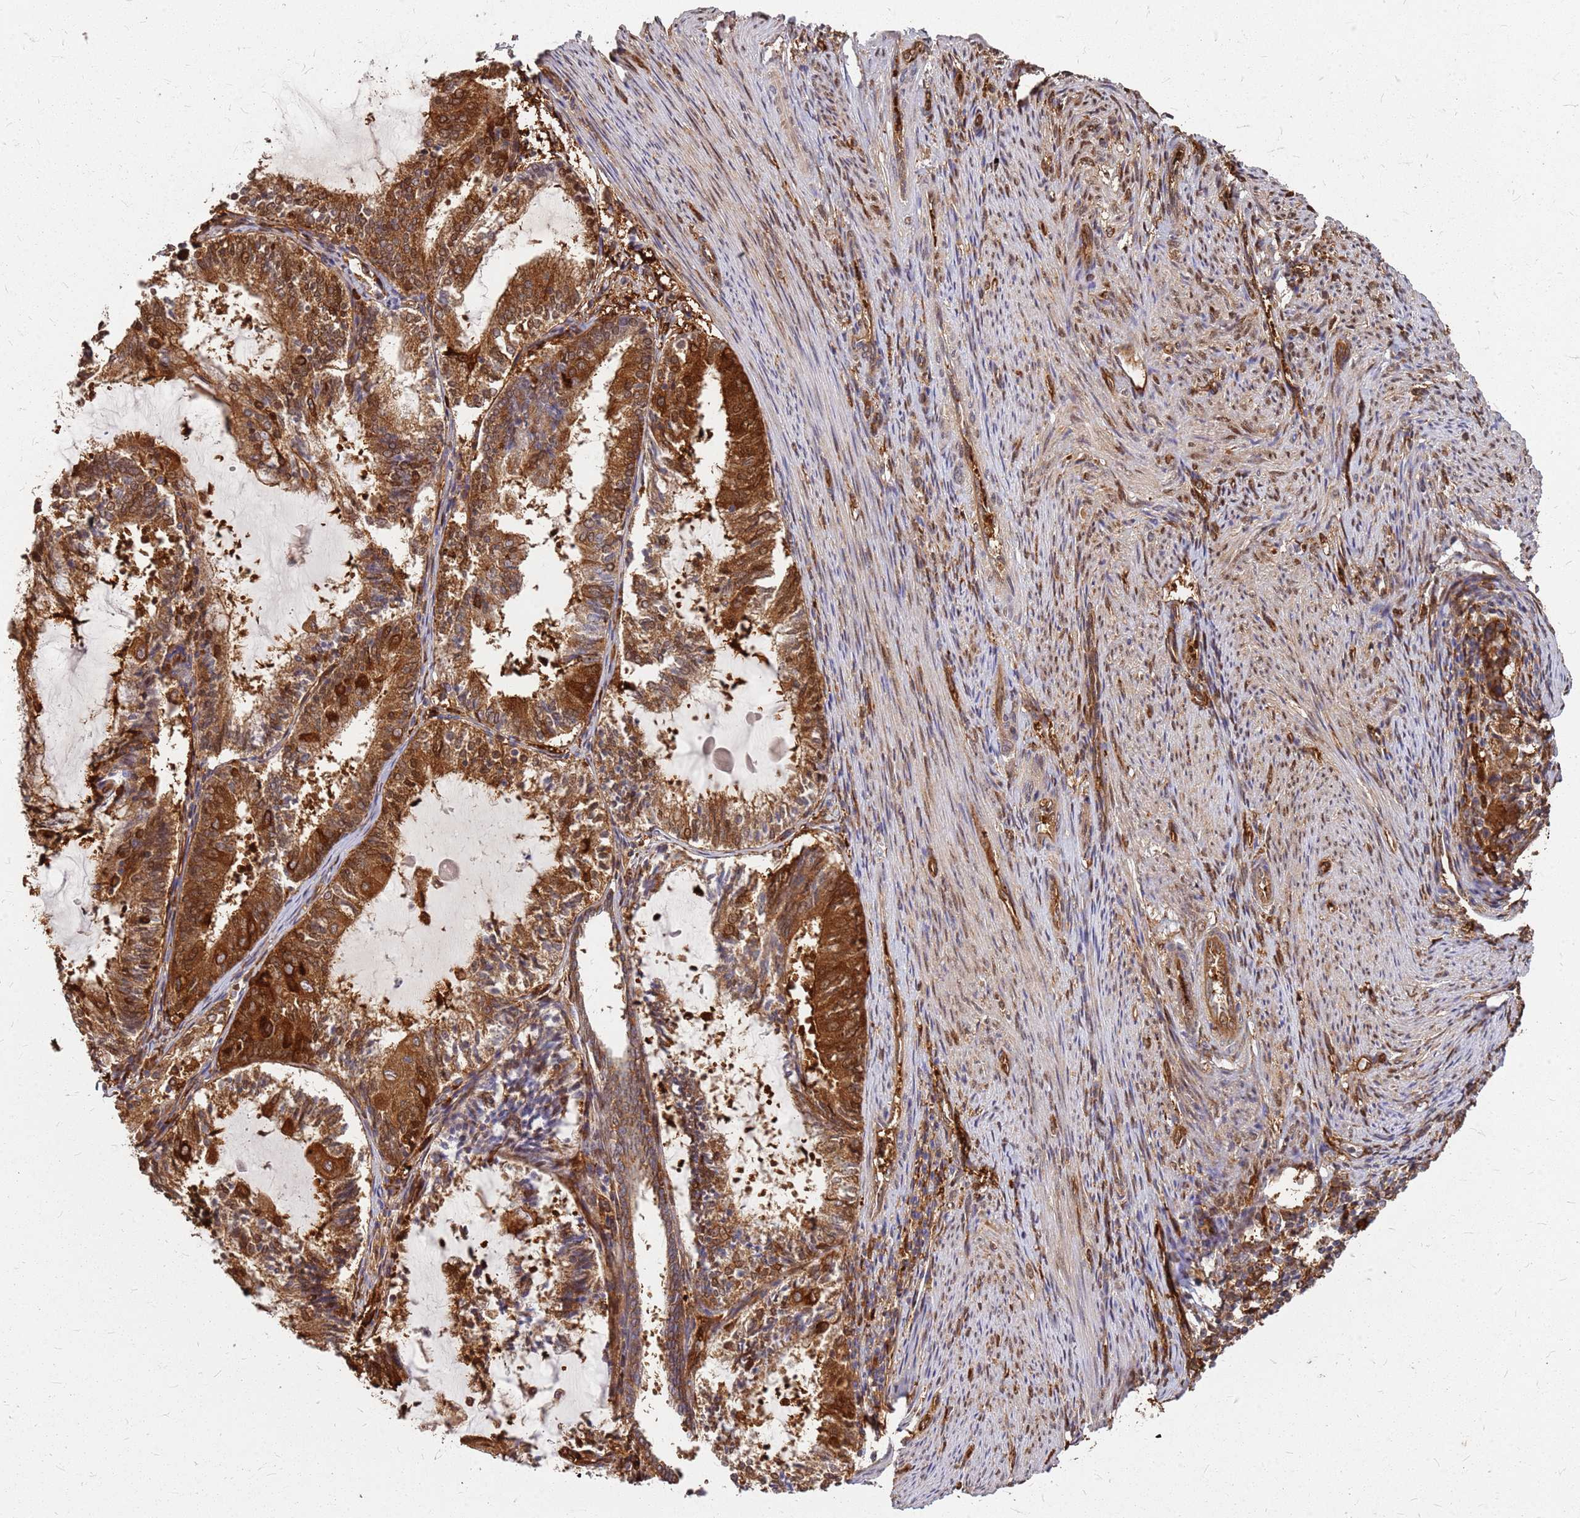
{"staining": {"intensity": "strong", "quantity": ">75%", "location": "cytoplasmic/membranous"}, "tissue": "endometrial cancer", "cell_type": "Tumor cells", "image_type": "cancer", "snomed": [{"axis": "morphology", "description": "Adenocarcinoma, NOS"}, {"axis": "topography", "description": "Endometrium"}], "caption": "About >75% of tumor cells in human adenocarcinoma (endometrial) display strong cytoplasmic/membranous protein expression as visualized by brown immunohistochemical staining.", "gene": "HDX", "patient": {"sex": "female", "age": 81}}